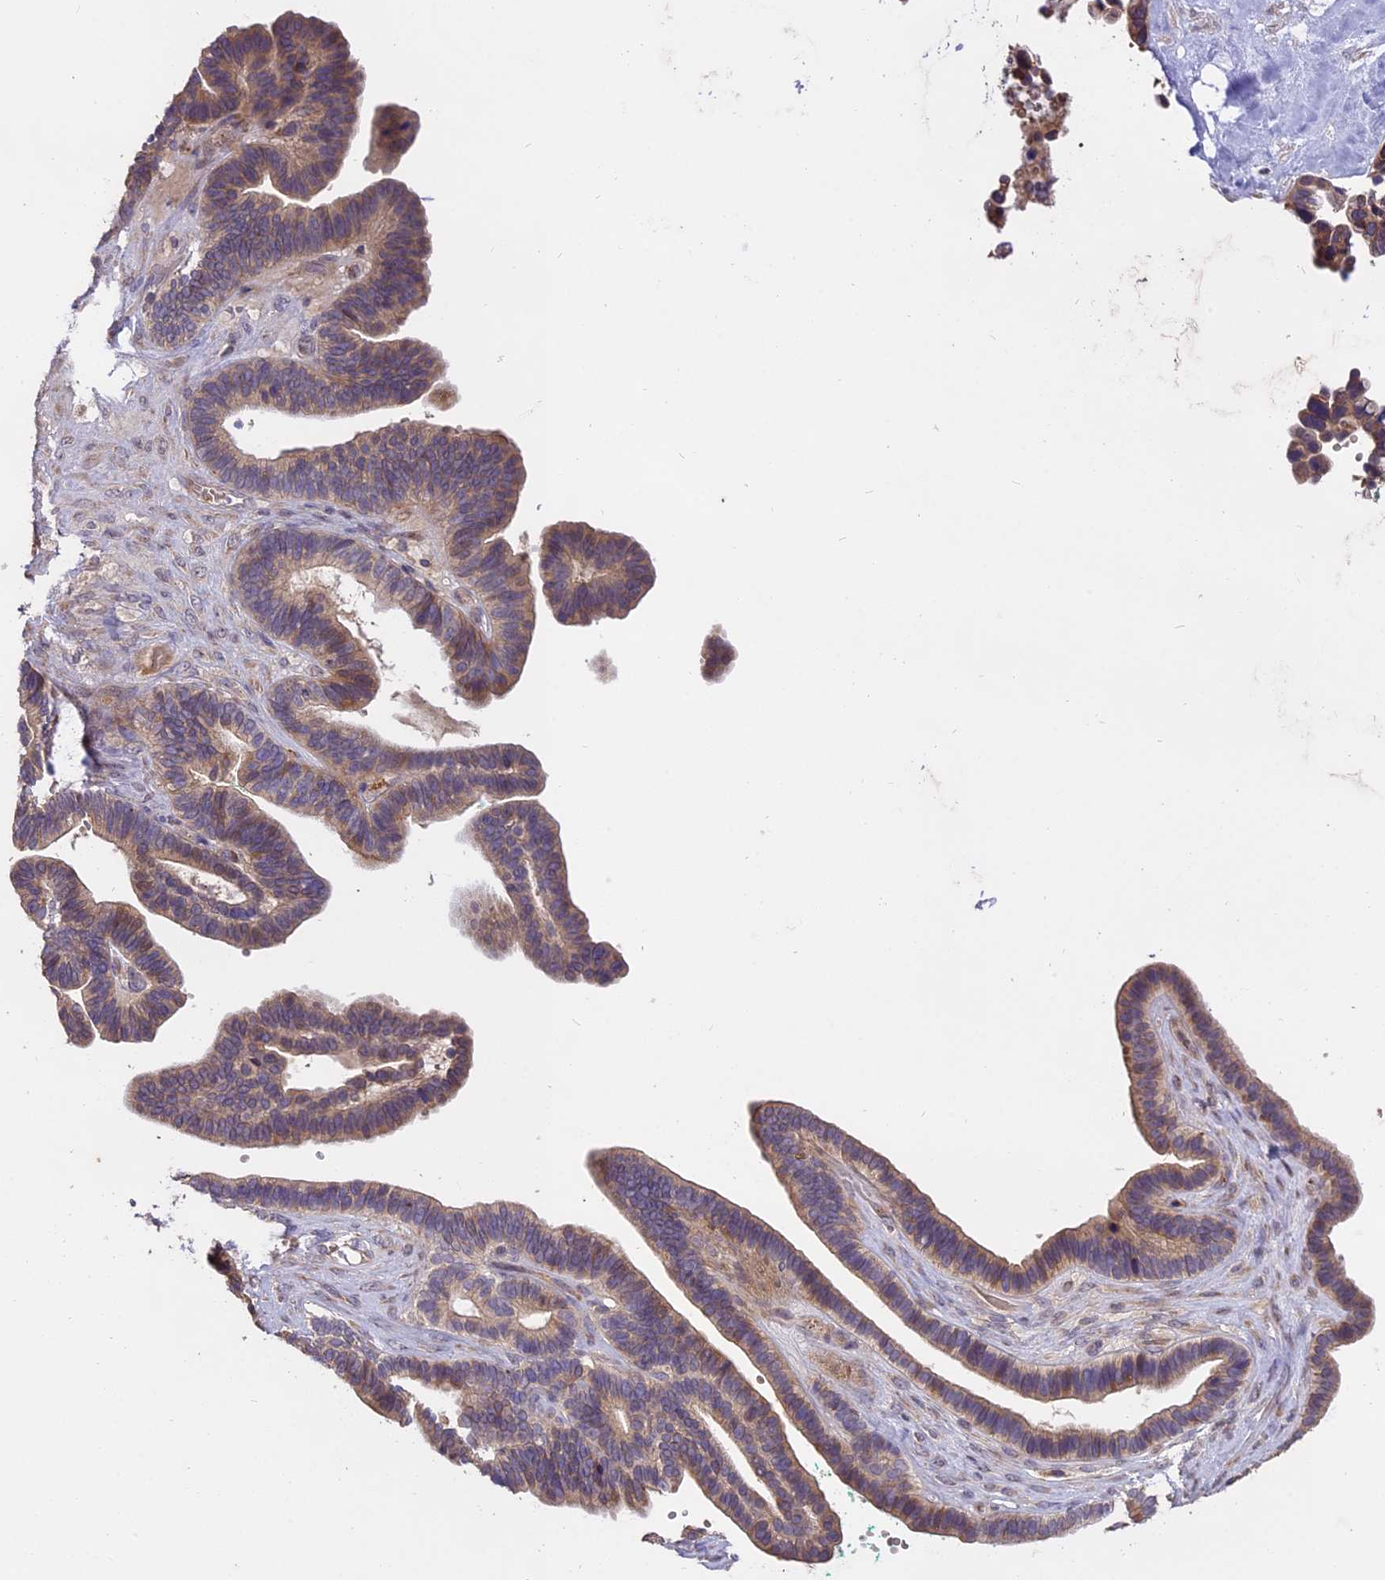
{"staining": {"intensity": "weak", "quantity": "25%-75%", "location": "cytoplasmic/membranous"}, "tissue": "ovarian cancer", "cell_type": "Tumor cells", "image_type": "cancer", "snomed": [{"axis": "morphology", "description": "Cystadenocarcinoma, serous, NOS"}, {"axis": "topography", "description": "Ovary"}], "caption": "Immunohistochemistry histopathology image of neoplastic tissue: ovarian serous cystadenocarcinoma stained using IHC demonstrates low levels of weak protein expression localized specifically in the cytoplasmic/membranous of tumor cells, appearing as a cytoplasmic/membranous brown color.", "gene": "MEMO1", "patient": {"sex": "female", "age": 56}}